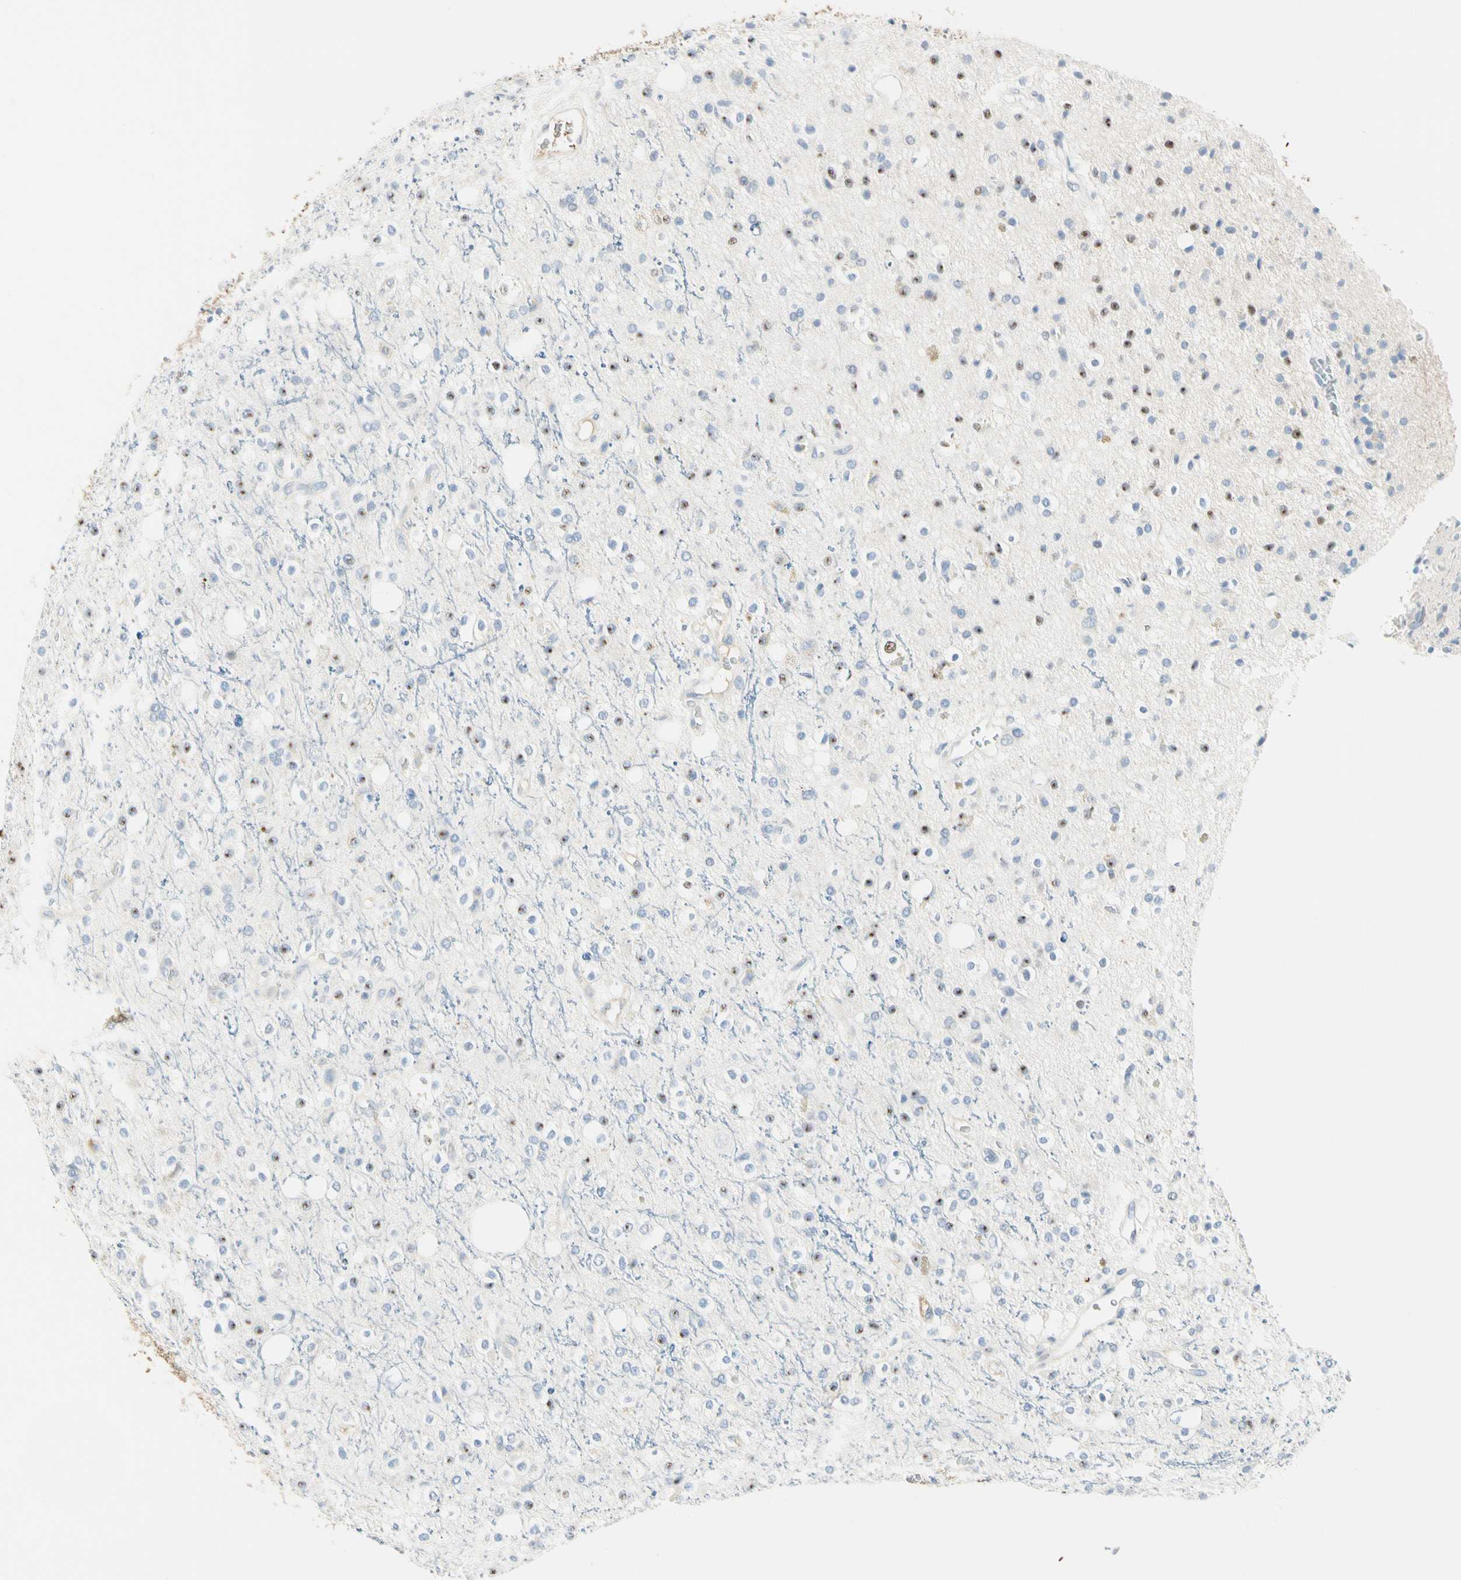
{"staining": {"intensity": "moderate", "quantity": "<25%", "location": "nuclear"}, "tissue": "glioma", "cell_type": "Tumor cells", "image_type": "cancer", "snomed": [{"axis": "morphology", "description": "Glioma, malignant, High grade"}, {"axis": "topography", "description": "Brain"}], "caption": "A brown stain labels moderate nuclear positivity of a protein in human malignant glioma (high-grade) tumor cells.", "gene": "LAMB3", "patient": {"sex": "male", "age": 47}}